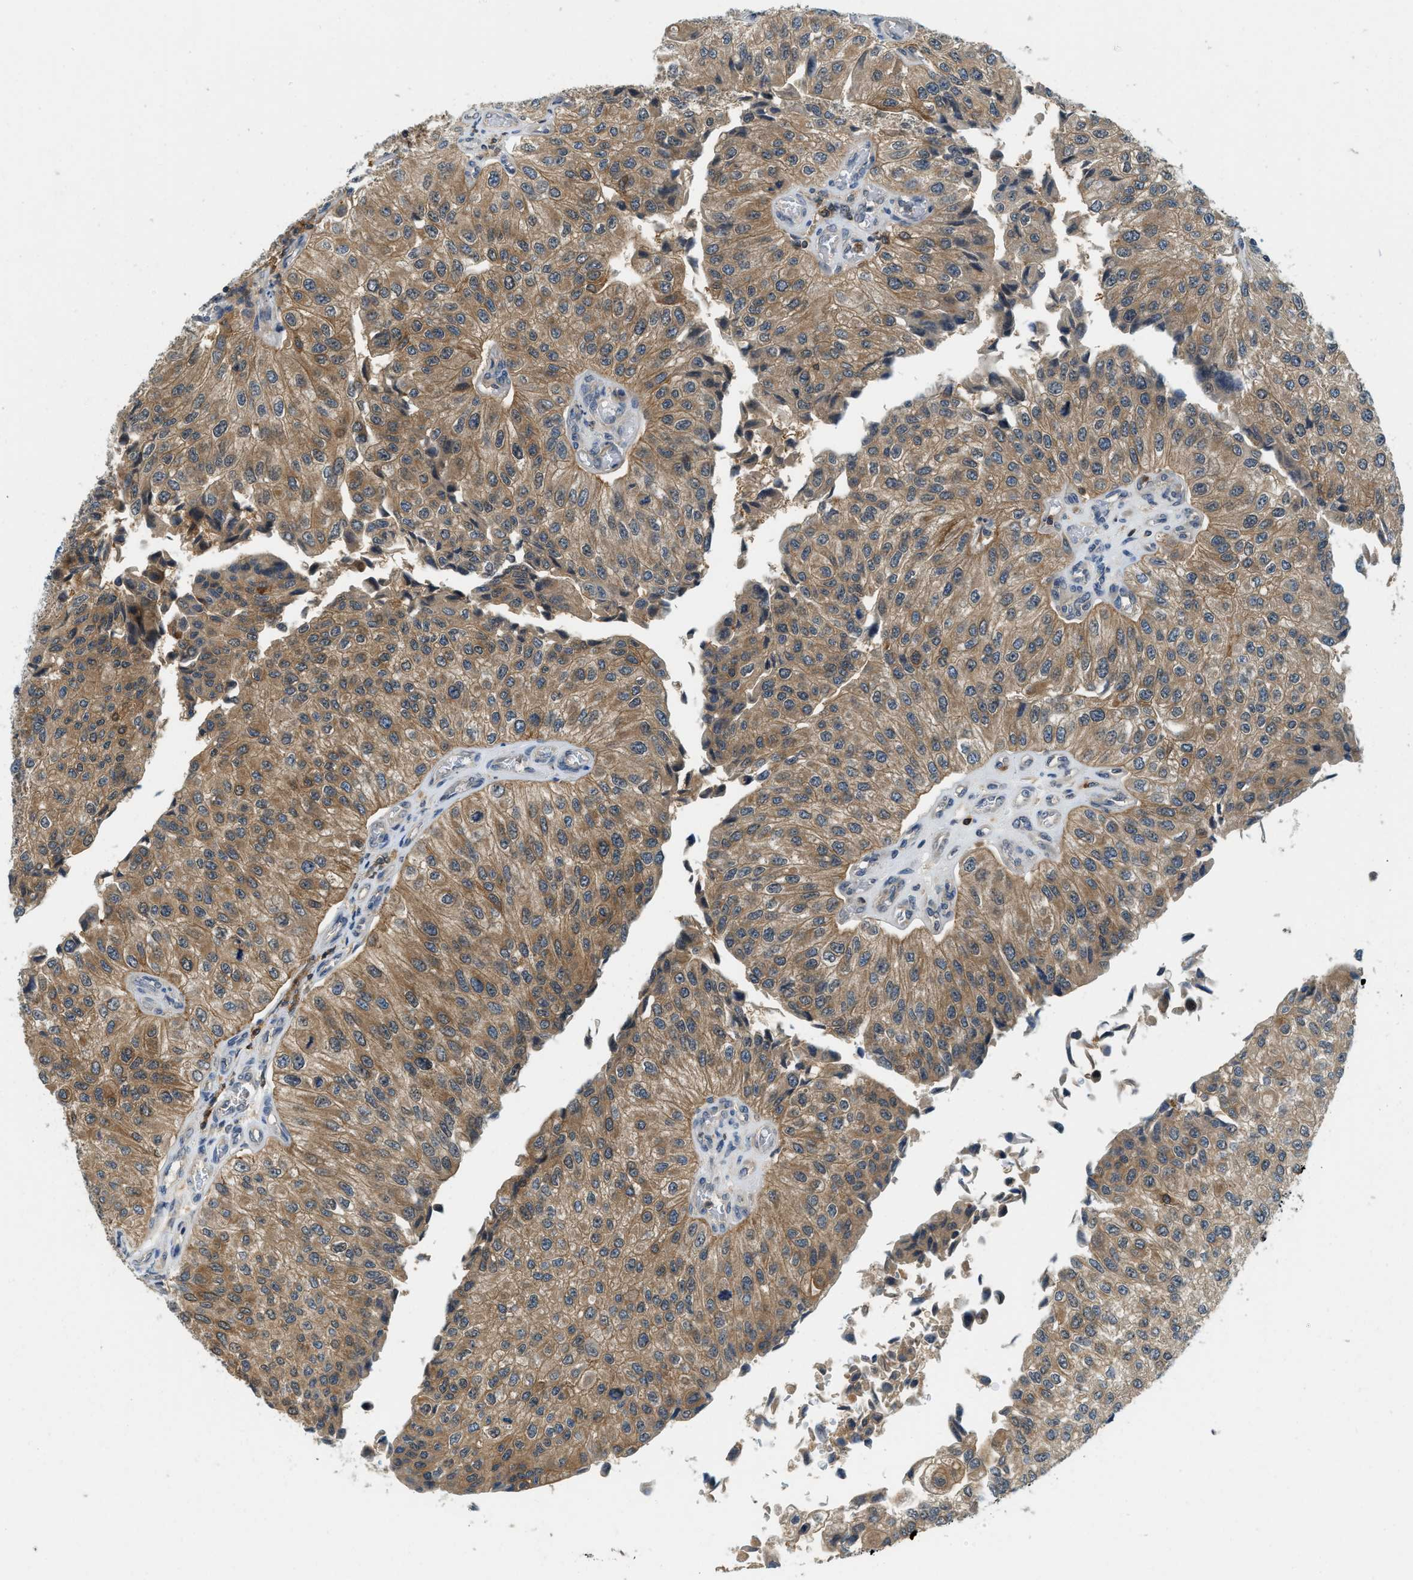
{"staining": {"intensity": "moderate", "quantity": ">75%", "location": "cytoplasmic/membranous,nuclear"}, "tissue": "urothelial cancer", "cell_type": "Tumor cells", "image_type": "cancer", "snomed": [{"axis": "morphology", "description": "Urothelial carcinoma, High grade"}, {"axis": "topography", "description": "Kidney"}, {"axis": "topography", "description": "Urinary bladder"}], "caption": "Protein positivity by IHC displays moderate cytoplasmic/membranous and nuclear expression in about >75% of tumor cells in urothelial cancer. Immunohistochemistry stains the protein of interest in brown and the nuclei are stained blue.", "gene": "GMPPB", "patient": {"sex": "male", "age": 77}}